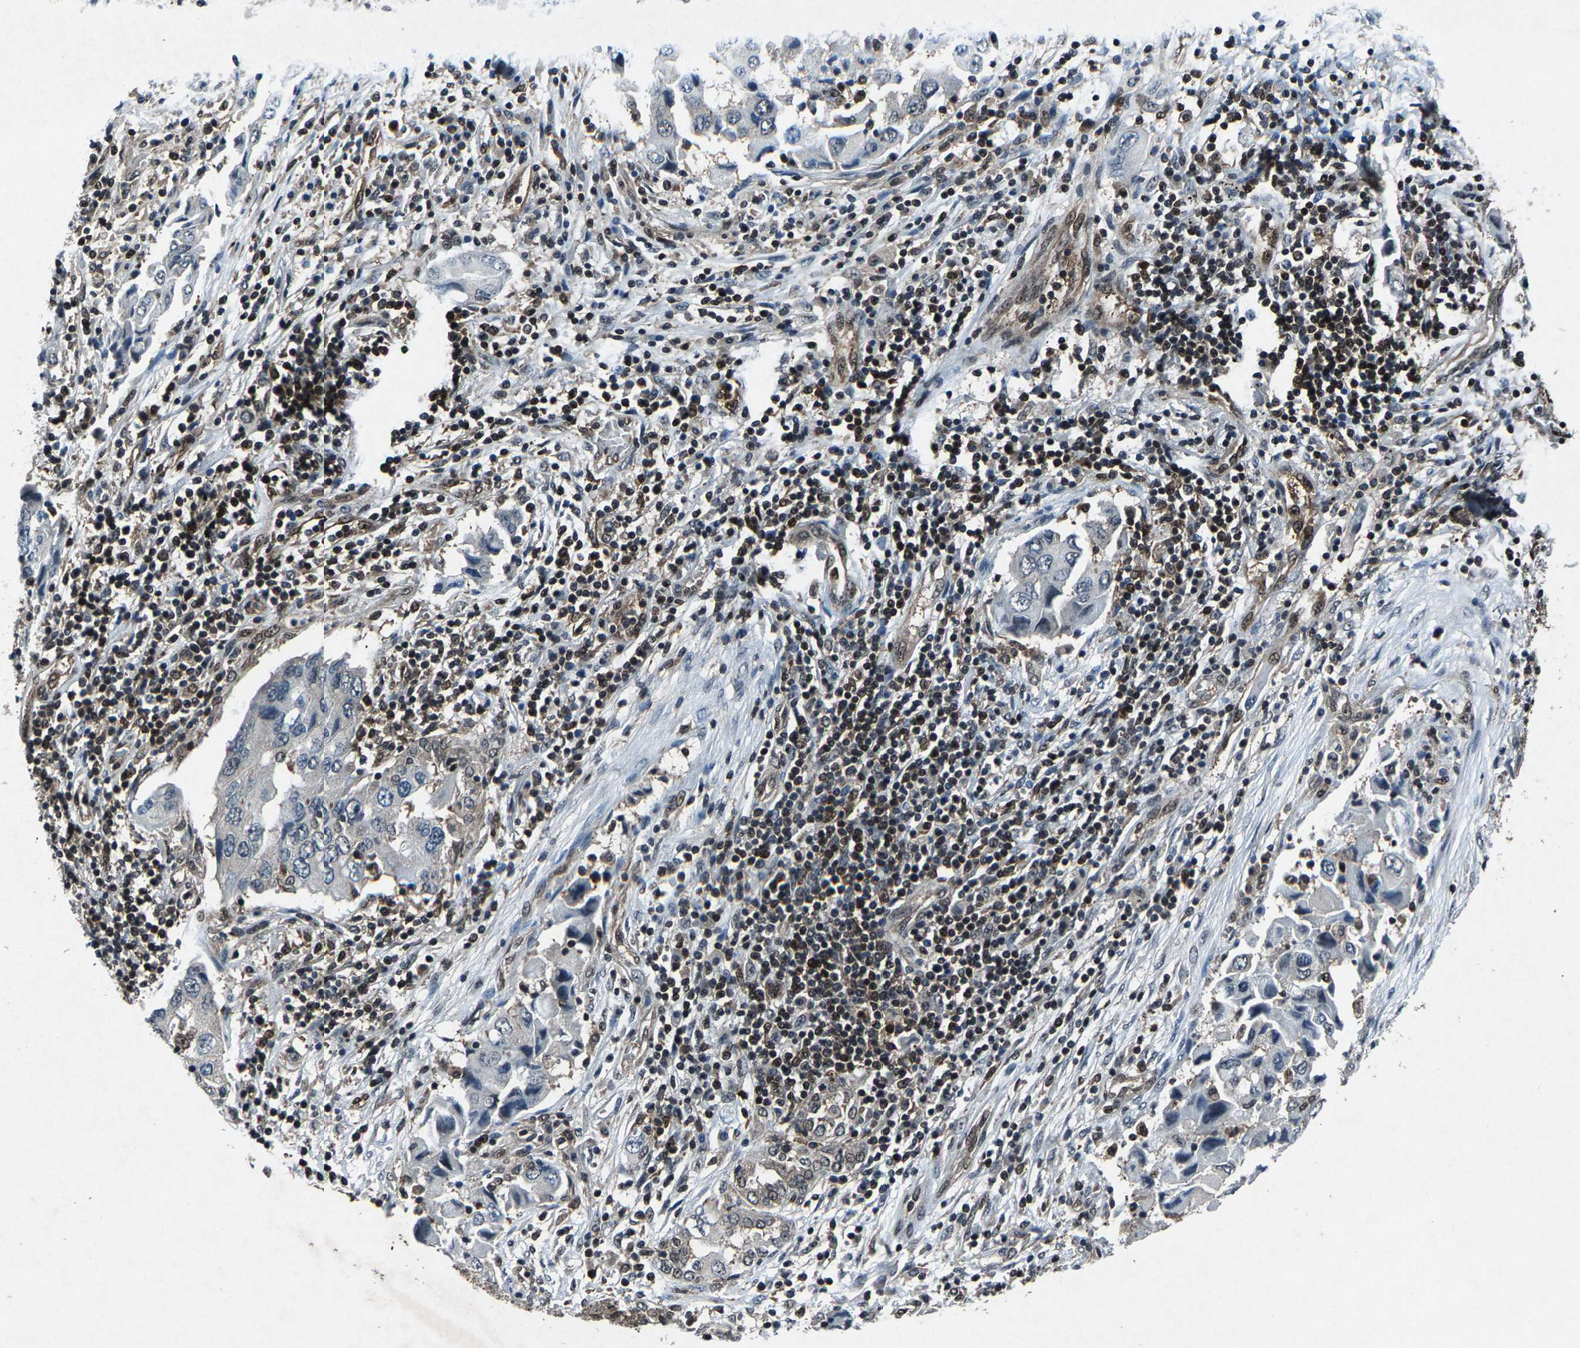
{"staining": {"intensity": "negative", "quantity": "none", "location": "none"}, "tissue": "lung cancer", "cell_type": "Tumor cells", "image_type": "cancer", "snomed": [{"axis": "morphology", "description": "Adenocarcinoma, NOS"}, {"axis": "topography", "description": "Lung"}], "caption": "Lung cancer was stained to show a protein in brown. There is no significant expression in tumor cells.", "gene": "ATXN3", "patient": {"sex": "female", "age": 65}}